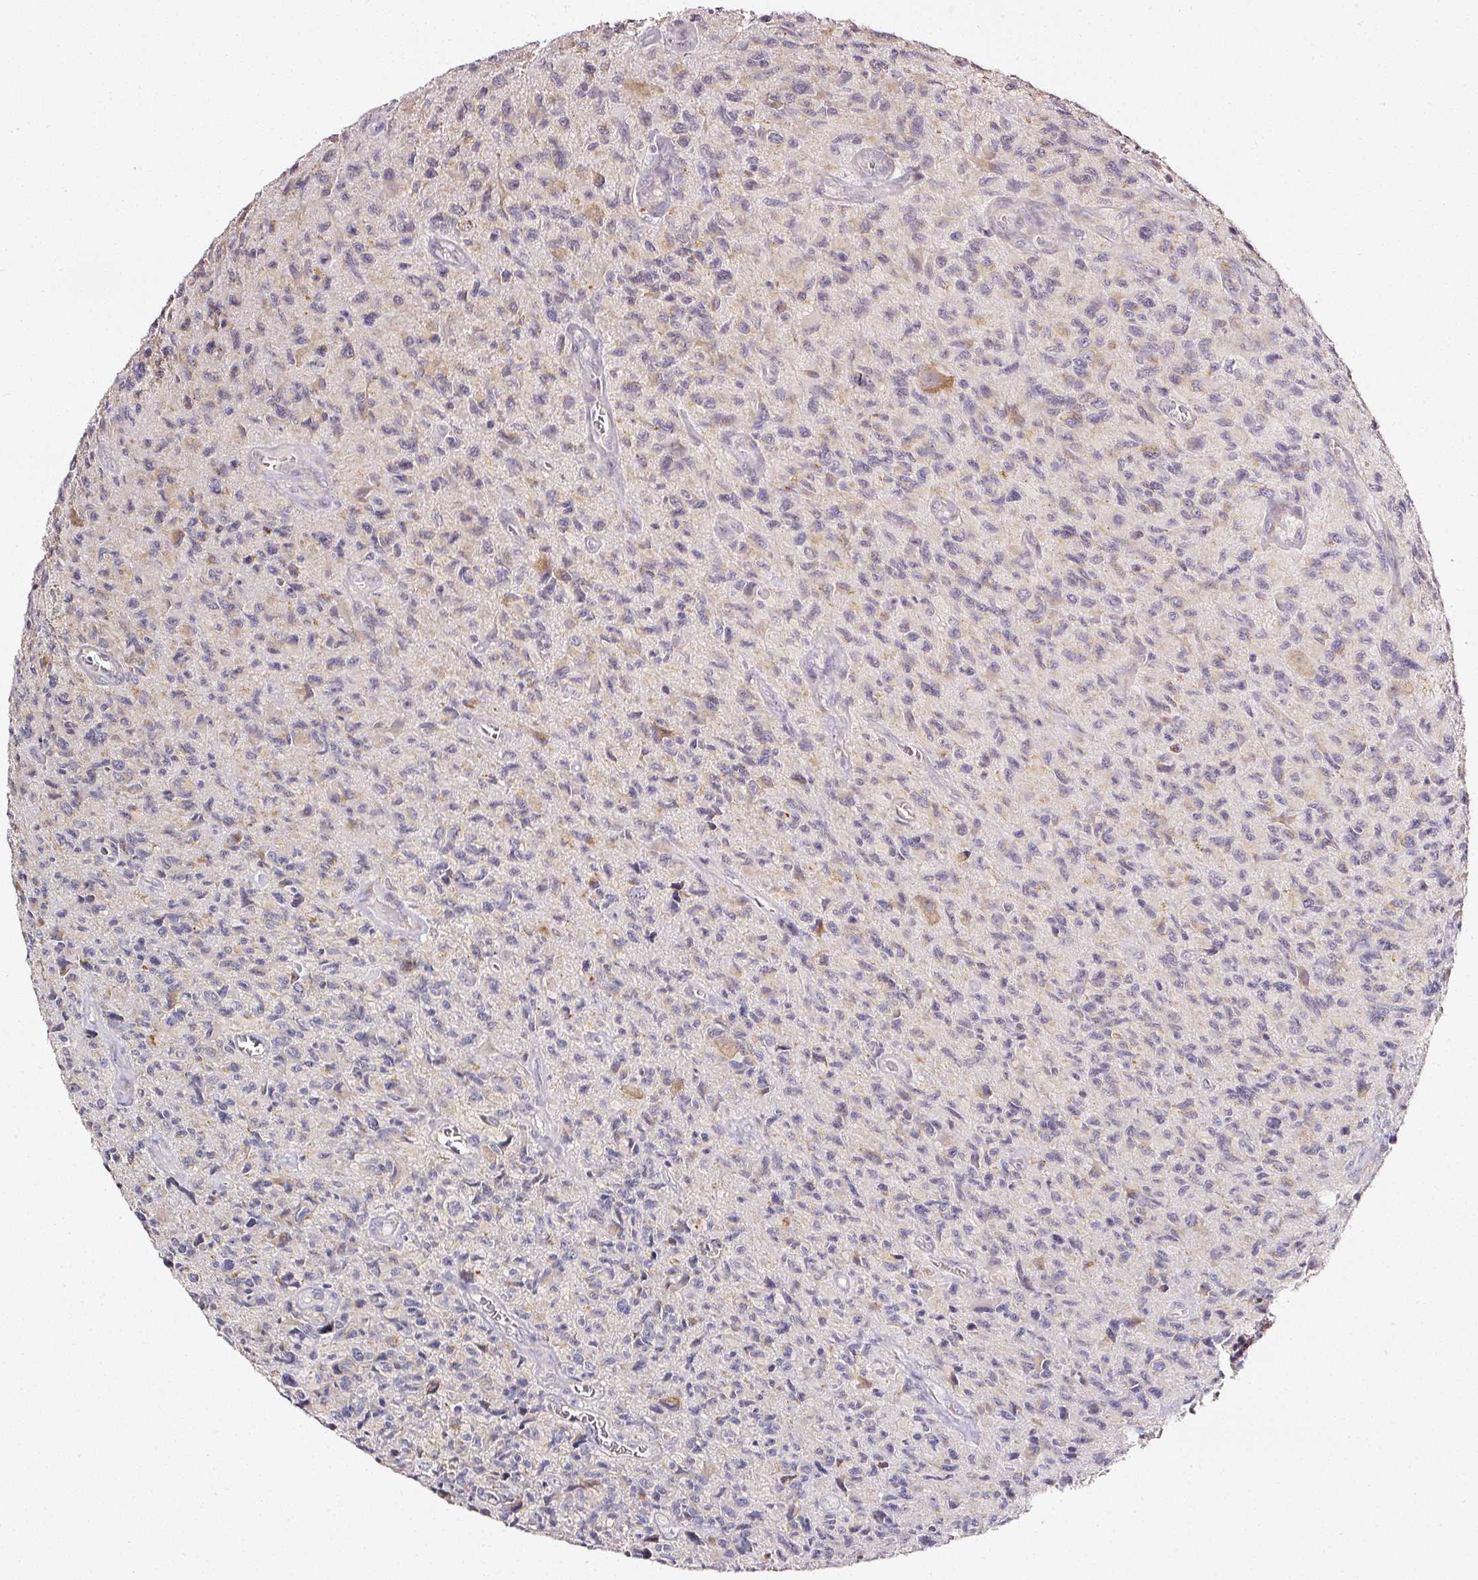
{"staining": {"intensity": "weak", "quantity": "<25%", "location": "cytoplasmic/membranous"}, "tissue": "glioma", "cell_type": "Tumor cells", "image_type": "cancer", "snomed": [{"axis": "morphology", "description": "Glioma, malignant, High grade"}, {"axis": "topography", "description": "Brain"}], "caption": "Micrograph shows no significant protein positivity in tumor cells of glioma.", "gene": "NTRK1", "patient": {"sex": "male", "age": 76}}